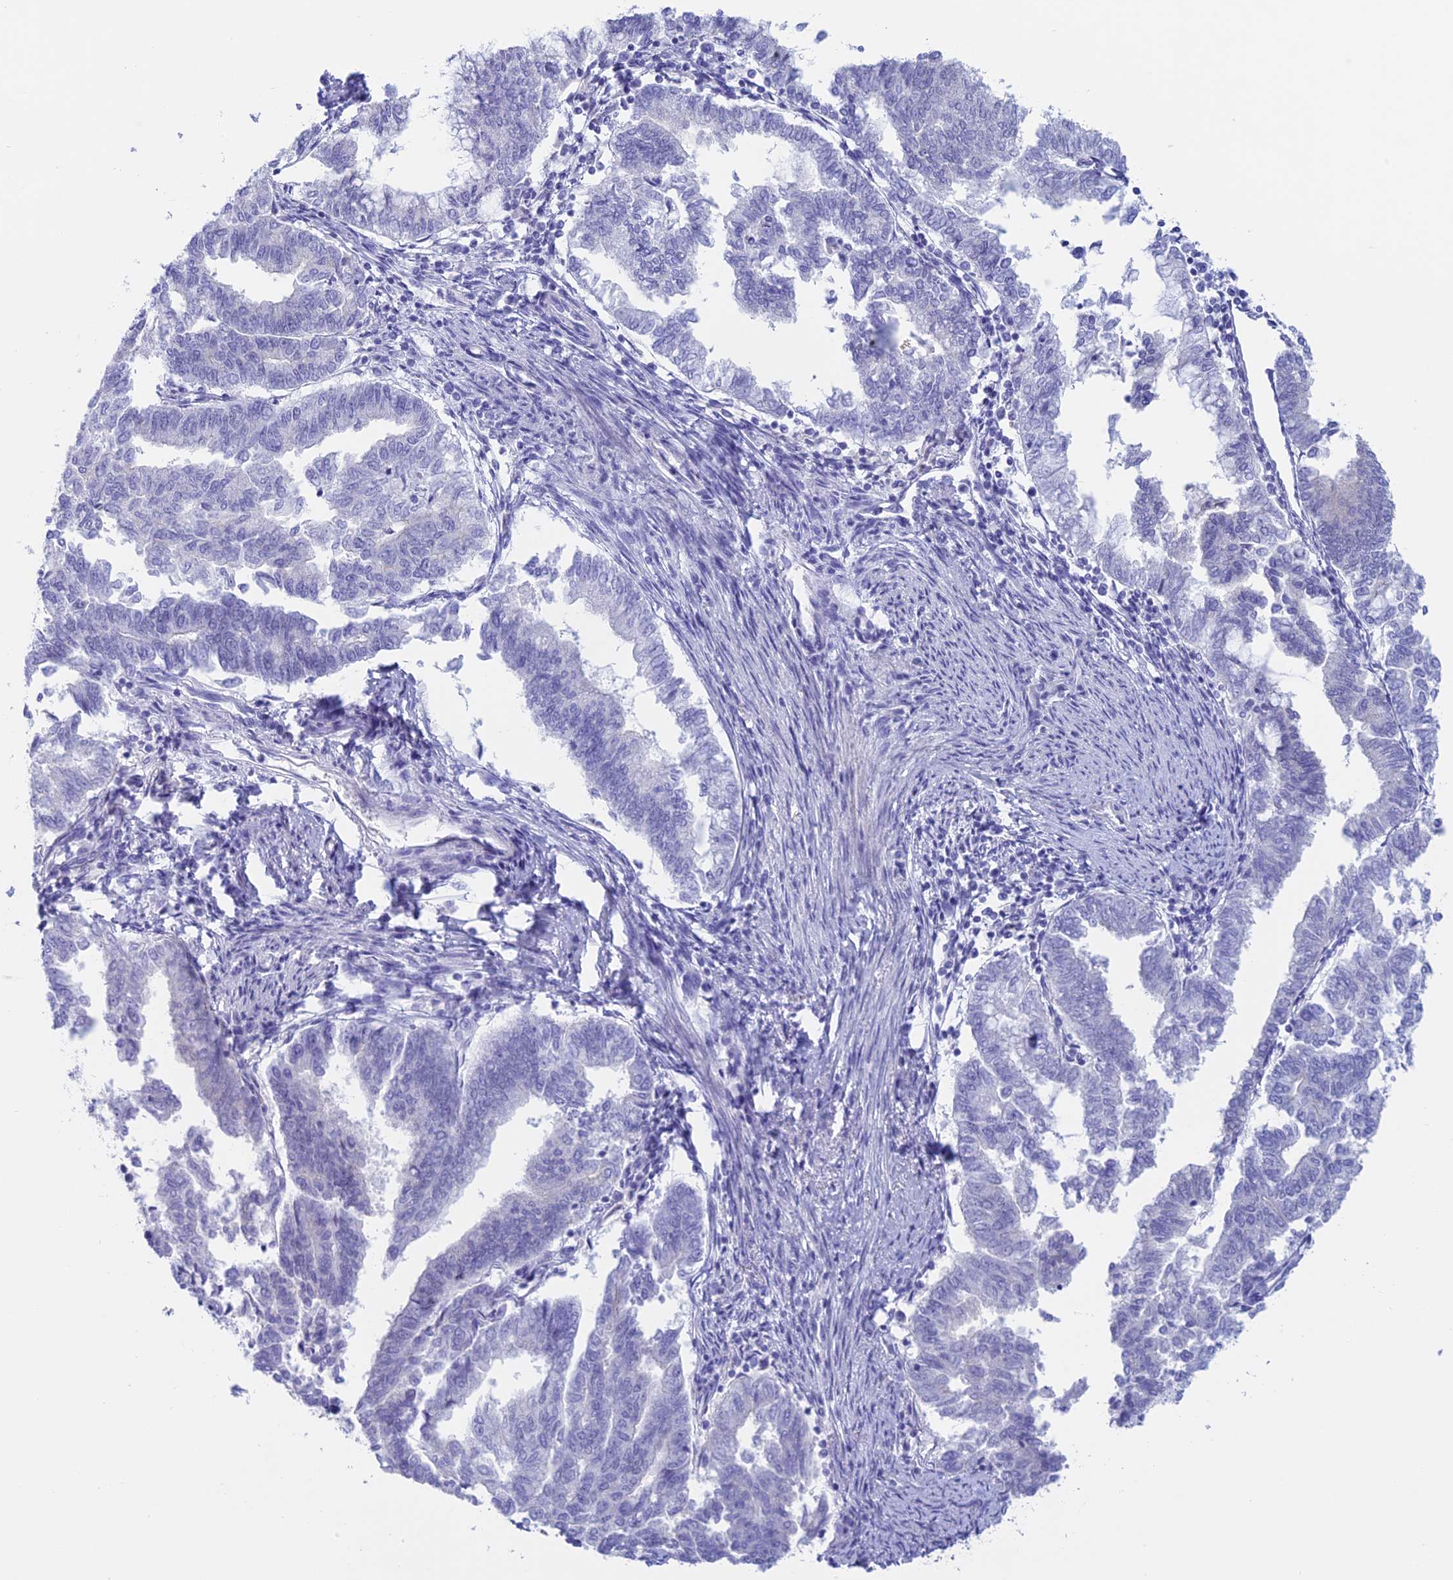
{"staining": {"intensity": "negative", "quantity": "none", "location": "none"}, "tissue": "endometrial cancer", "cell_type": "Tumor cells", "image_type": "cancer", "snomed": [{"axis": "morphology", "description": "Adenocarcinoma, NOS"}, {"axis": "topography", "description": "Endometrium"}], "caption": "High power microscopy histopathology image of an immunohistochemistry (IHC) micrograph of endometrial adenocarcinoma, revealing no significant positivity in tumor cells. The staining is performed using DAB brown chromogen with nuclei counter-stained in using hematoxylin.", "gene": "RP1", "patient": {"sex": "female", "age": 79}}